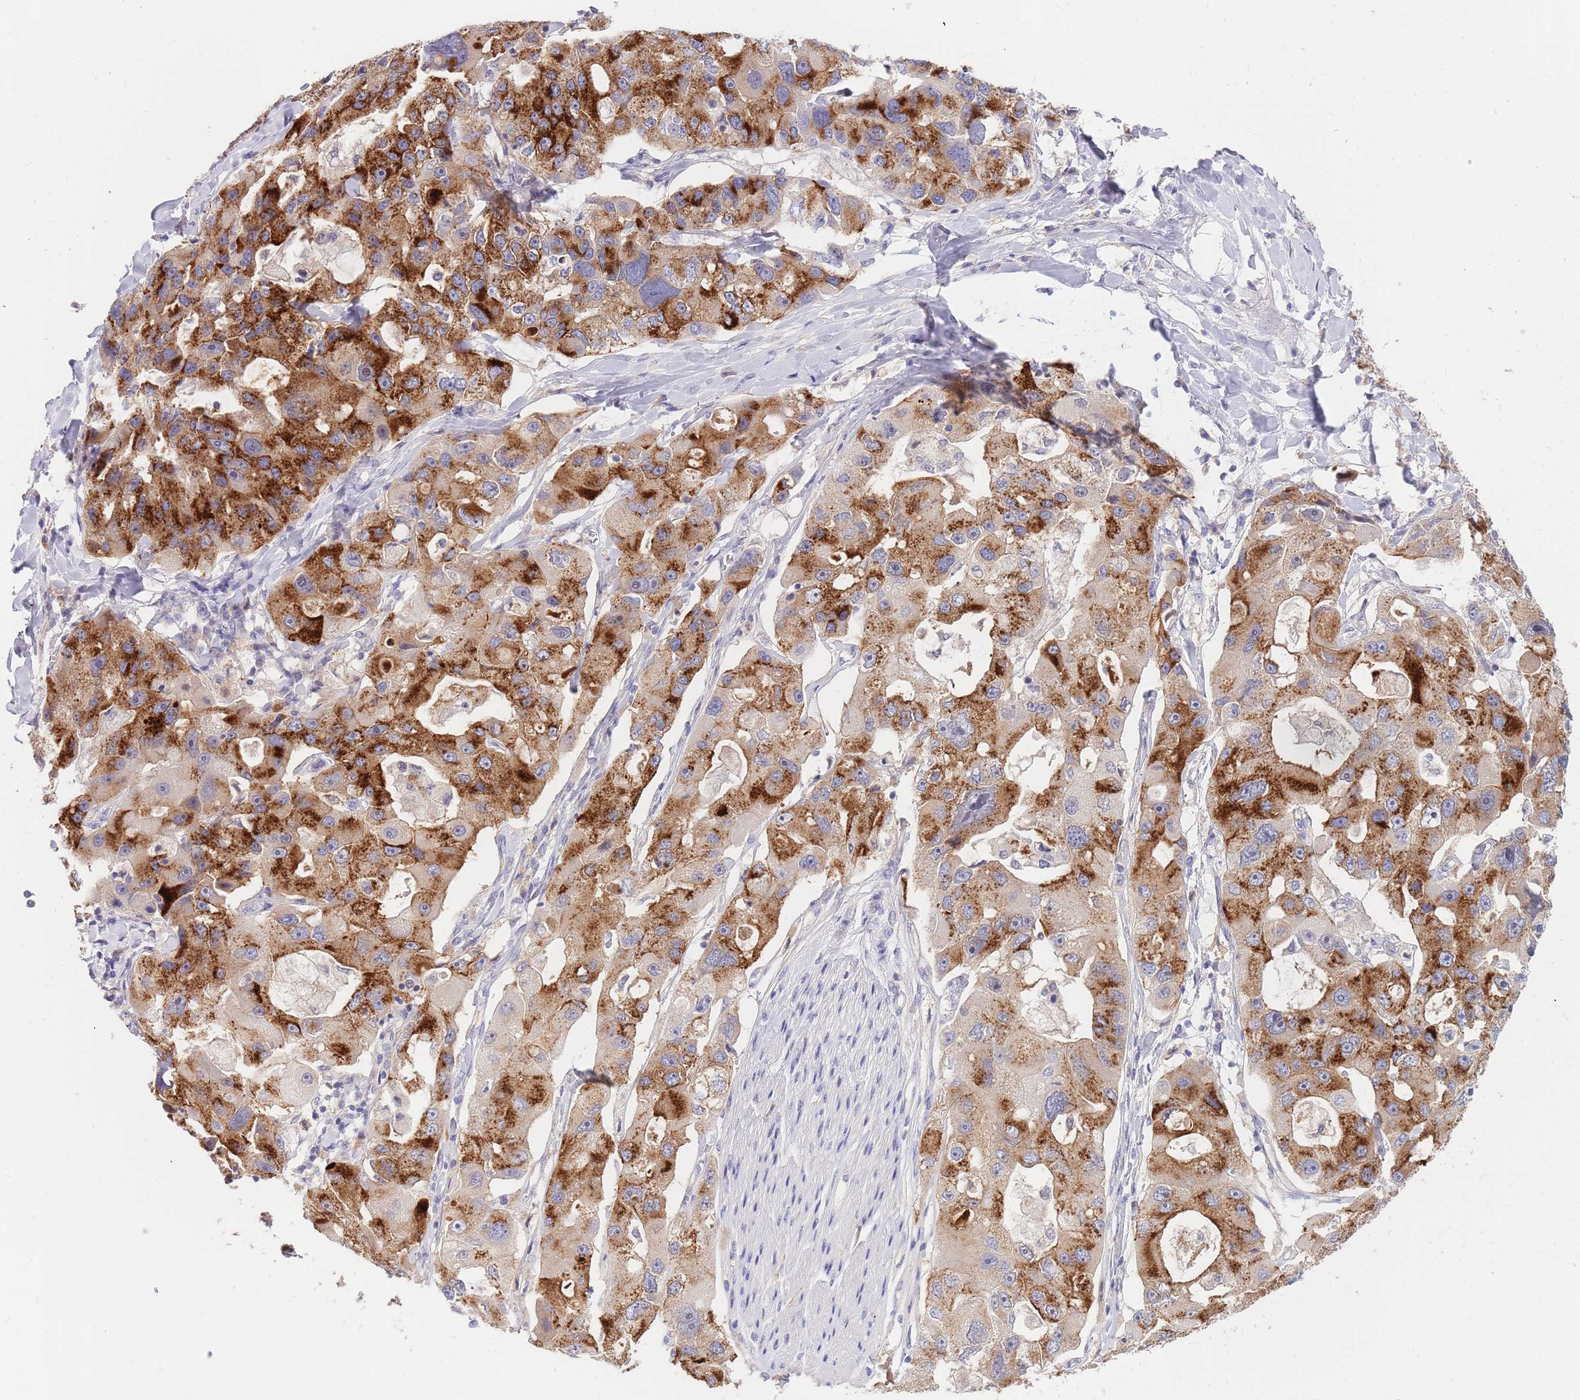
{"staining": {"intensity": "strong", "quantity": ">75%", "location": "cytoplasmic/membranous"}, "tissue": "lung cancer", "cell_type": "Tumor cells", "image_type": "cancer", "snomed": [{"axis": "morphology", "description": "Adenocarcinoma, NOS"}, {"axis": "topography", "description": "Lung"}], "caption": "This image reveals immunohistochemistry staining of lung adenocarcinoma, with high strong cytoplasmic/membranous staining in approximately >75% of tumor cells.", "gene": "BORCS5", "patient": {"sex": "female", "age": 54}}